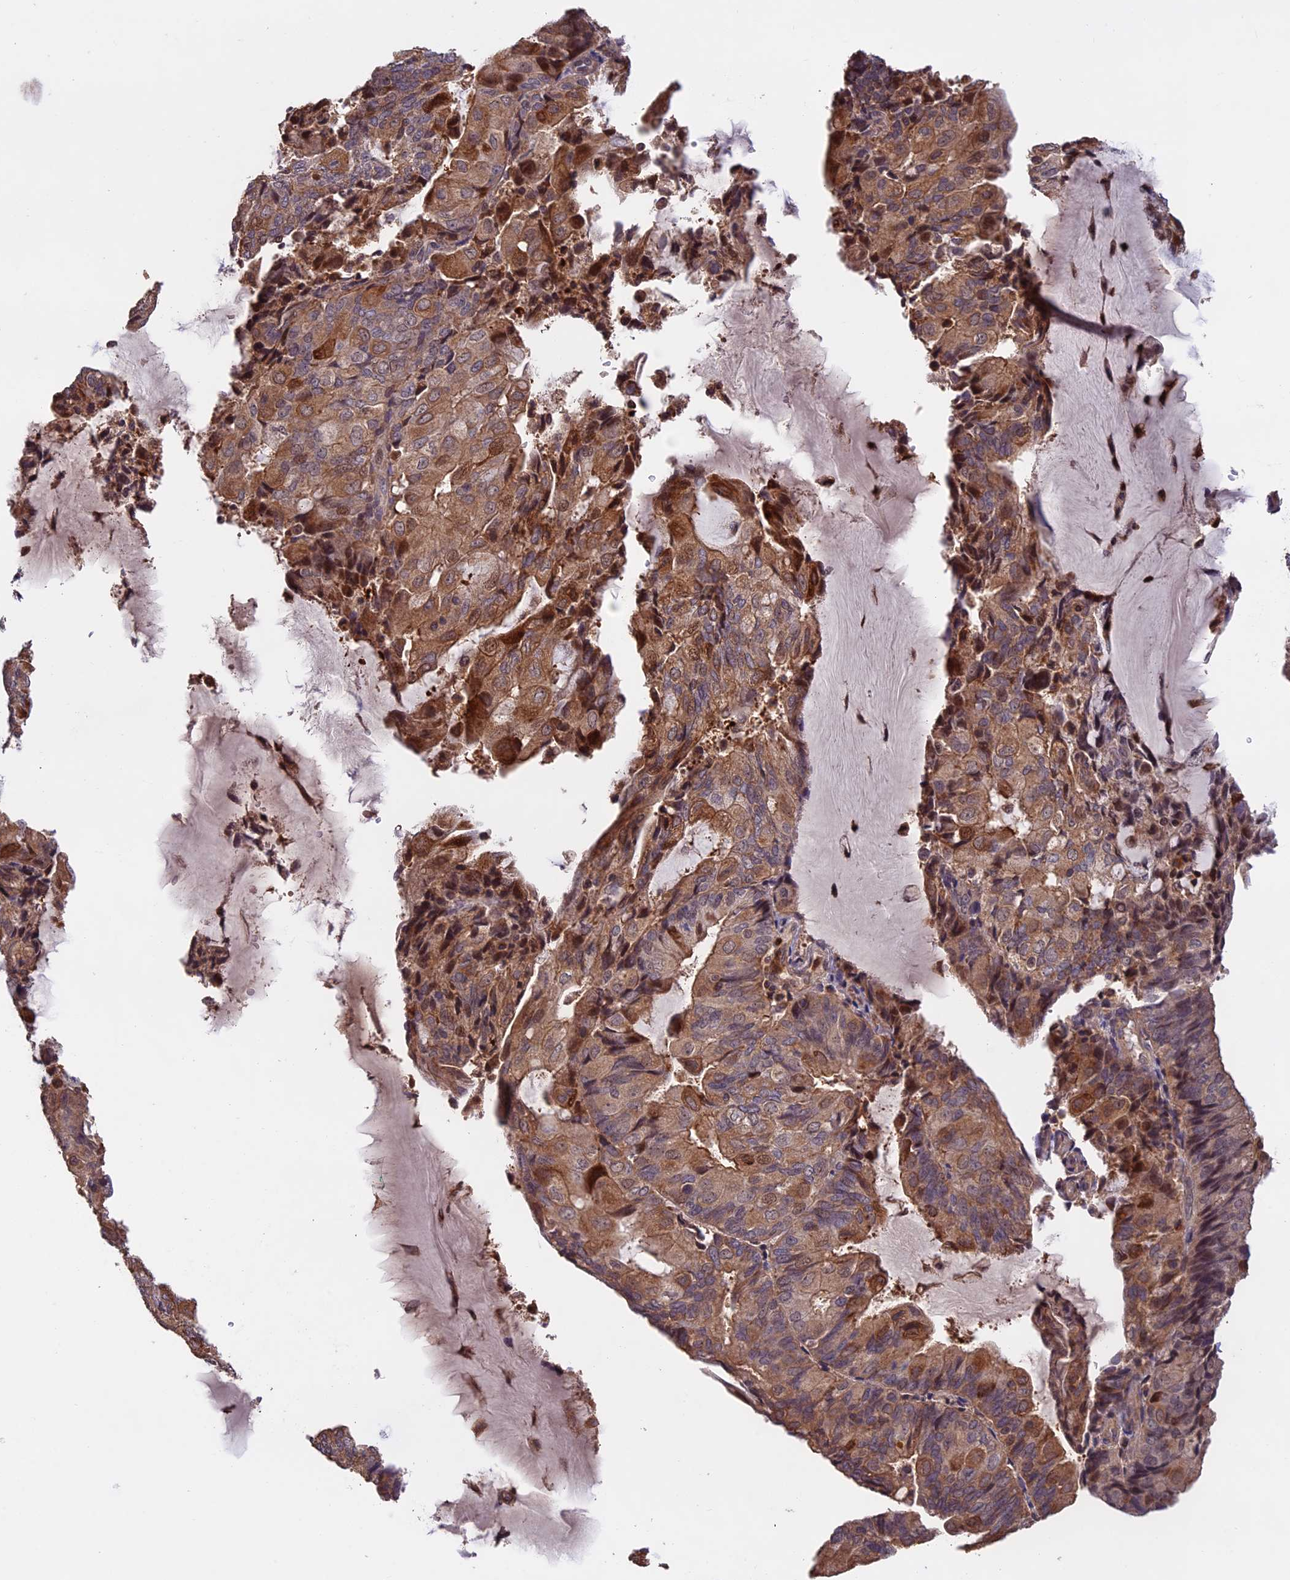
{"staining": {"intensity": "moderate", "quantity": "25%-75%", "location": "cytoplasmic/membranous"}, "tissue": "endometrial cancer", "cell_type": "Tumor cells", "image_type": "cancer", "snomed": [{"axis": "morphology", "description": "Adenocarcinoma, NOS"}, {"axis": "topography", "description": "Endometrium"}], "caption": "Moderate cytoplasmic/membranous positivity for a protein is identified in approximately 25%-75% of tumor cells of endometrial cancer (adenocarcinoma) using immunohistochemistry (IHC).", "gene": "PKD2L2", "patient": {"sex": "female", "age": 81}}